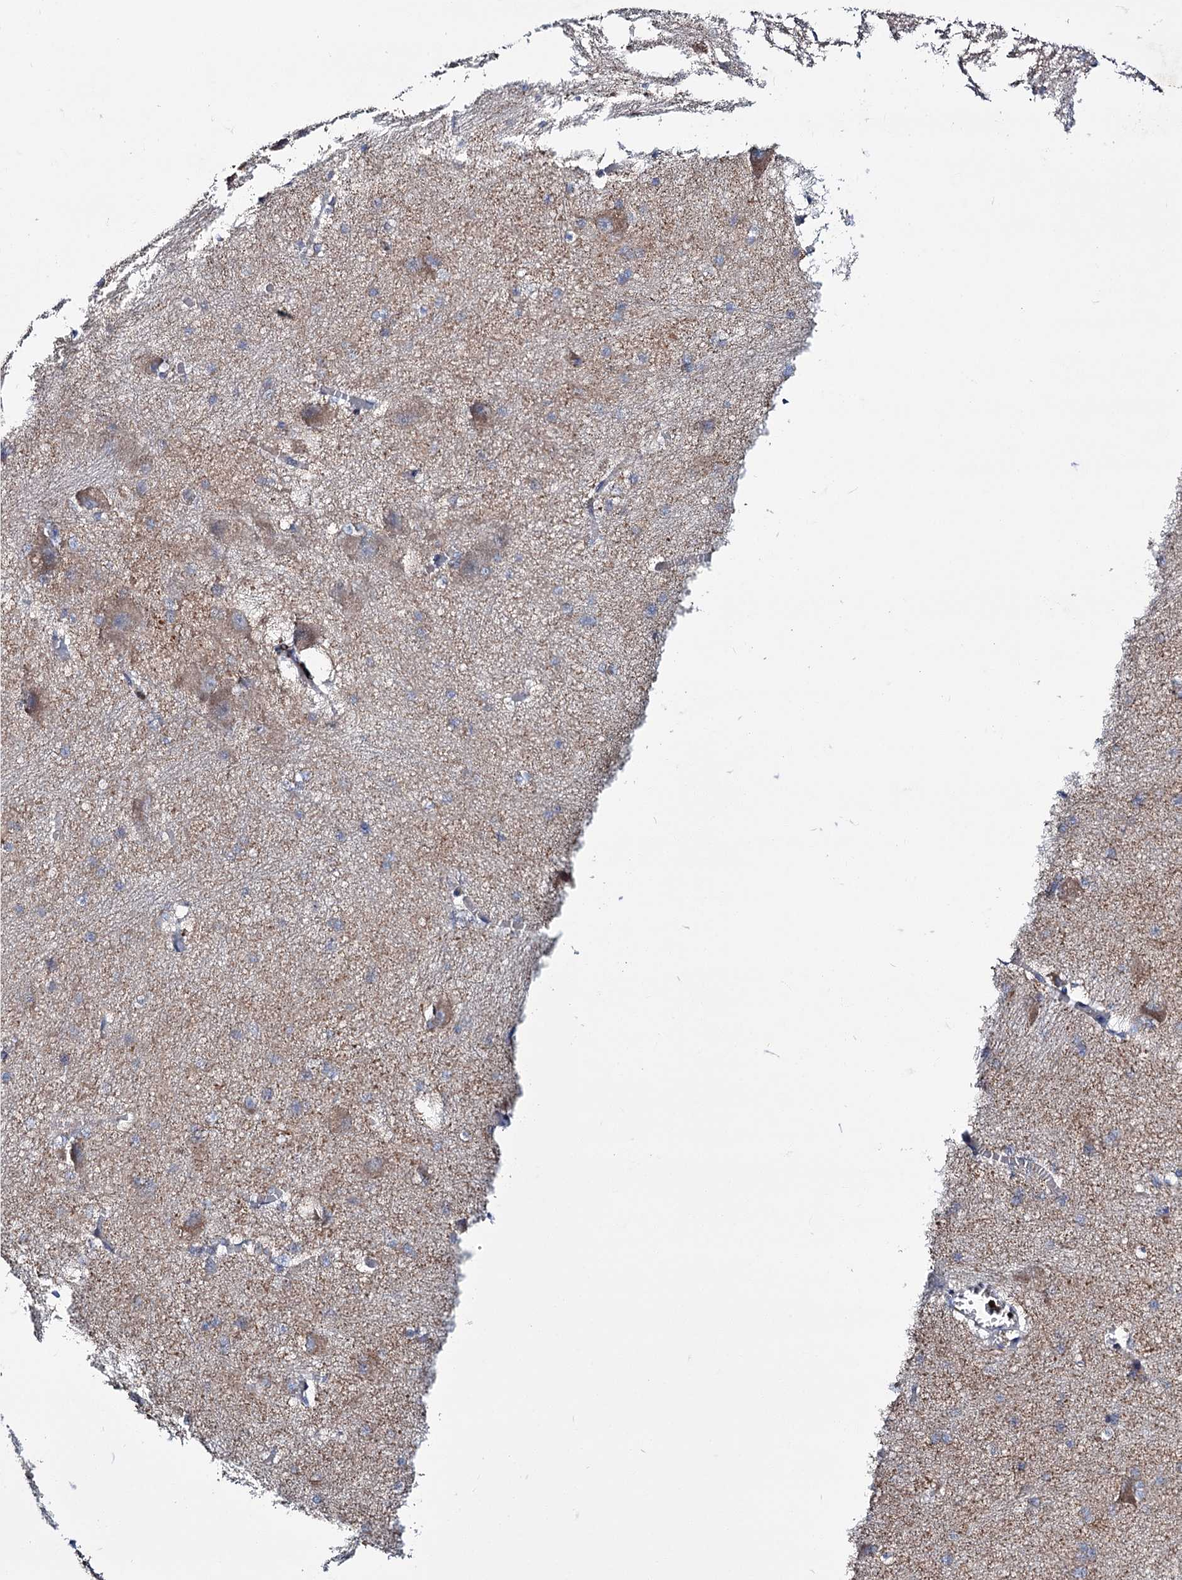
{"staining": {"intensity": "negative", "quantity": "none", "location": "none"}, "tissue": "caudate", "cell_type": "Glial cells", "image_type": "normal", "snomed": [{"axis": "morphology", "description": "Normal tissue, NOS"}, {"axis": "topography", "description": "Lateral ventricle wall"}], "caption": "Immunohistochemistry of normal caudate reveals no expression in glial cells. (Immunohistochemistry, brightfield microscopy, high magnification).", "gene": "UBASH3B", "patient": {"sex": "male", "age": 37}}